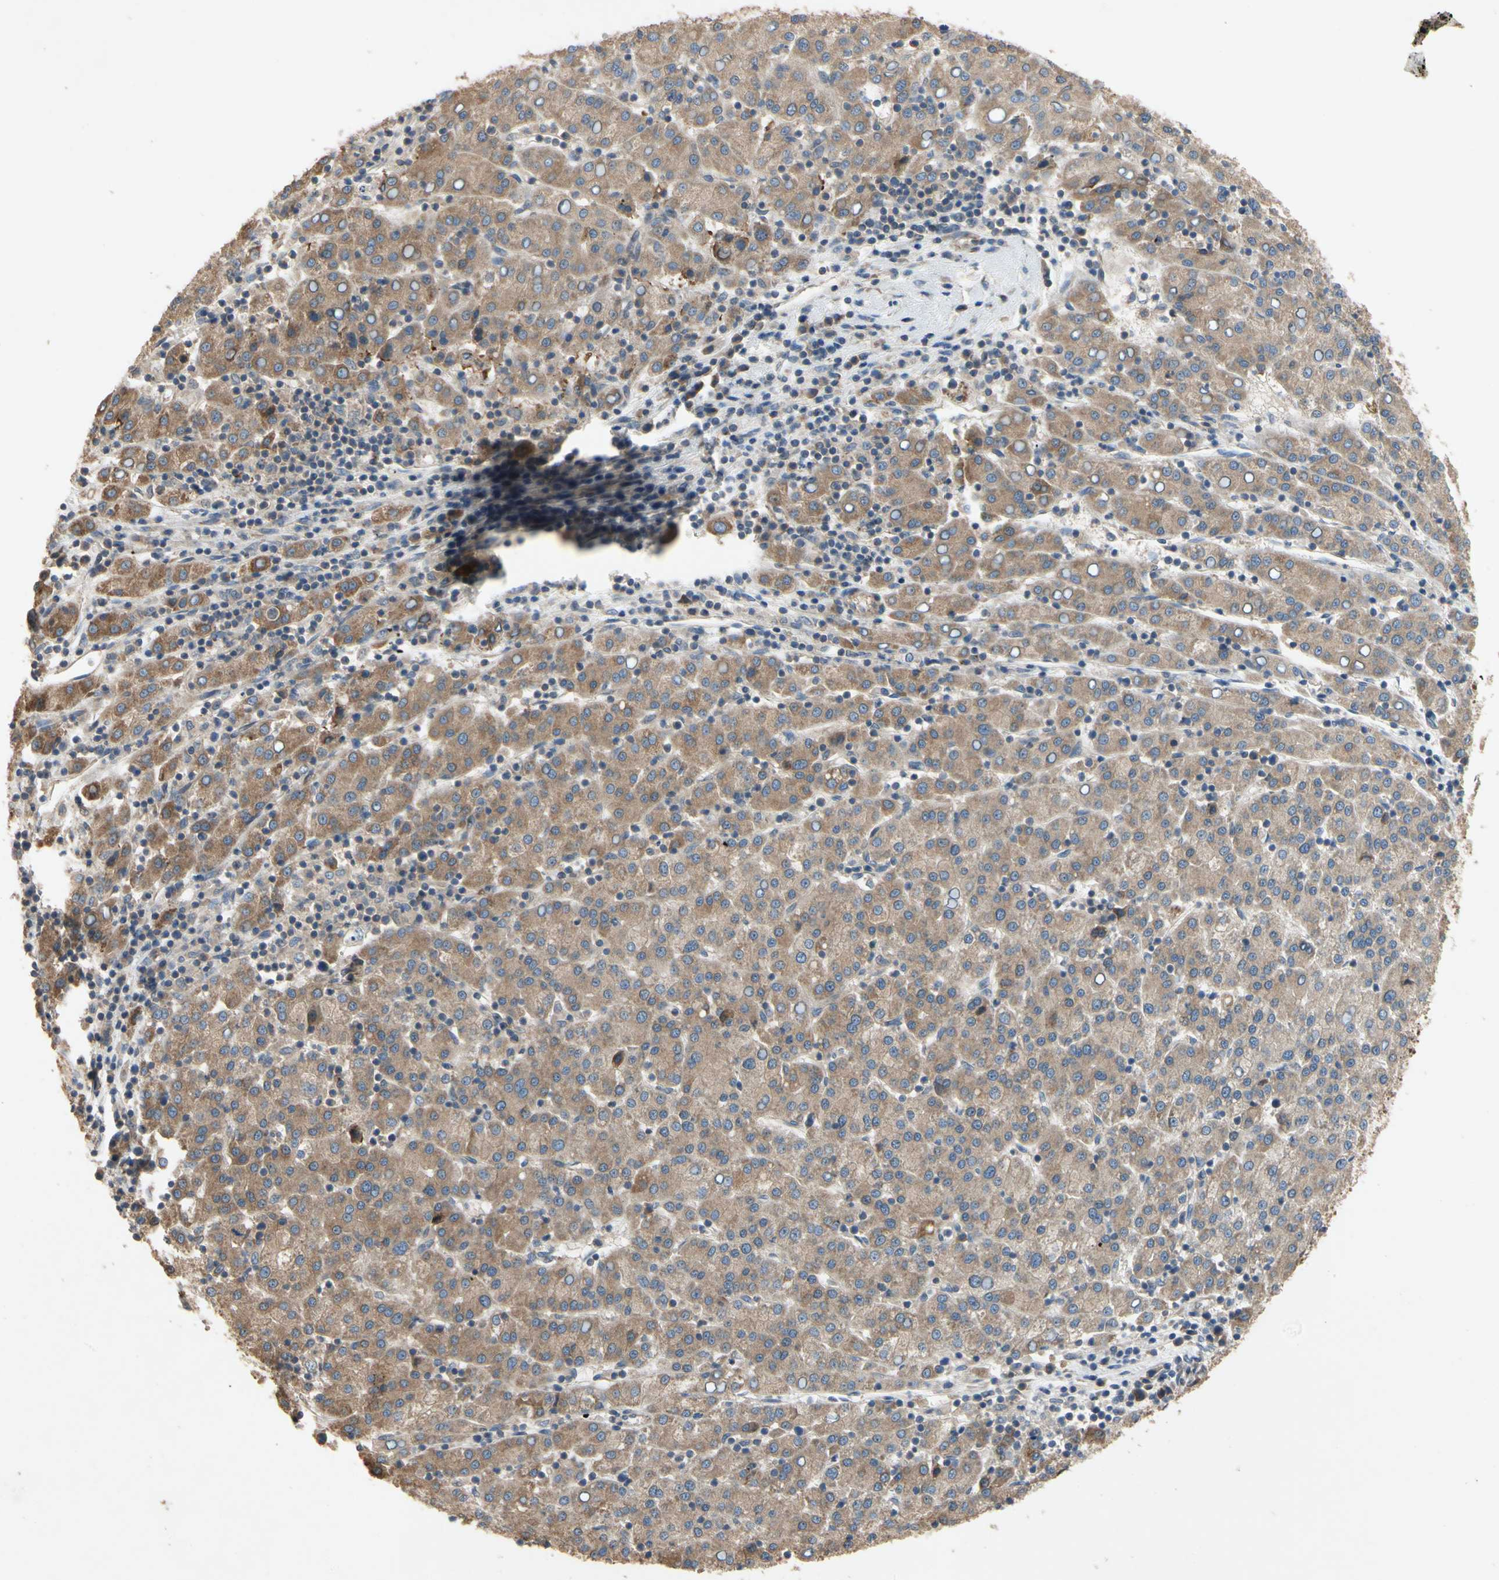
{"staining": {"intensity": "moderate", "quantity": ">75%", "location": "cytoplasmic/membranous"}, "tissue": "liver cancer", "cell_type": "Tumor cells", "image_type": "cancer", "snomed": [{"axis": "morphology", "description": "Carcinoma, Hepatocellular, NOS"}, {"axis": "topography", "description": "Liver"}], "caption": "Brown immunohistochemical staining in liver cancer (hepatocellular carcinoma) demonstrates moderate cytoplasmic/membranous expression in about >75% of tumor cells.", "gene": "XYLT1", "patient": {"sex": "female", "age": 58}}